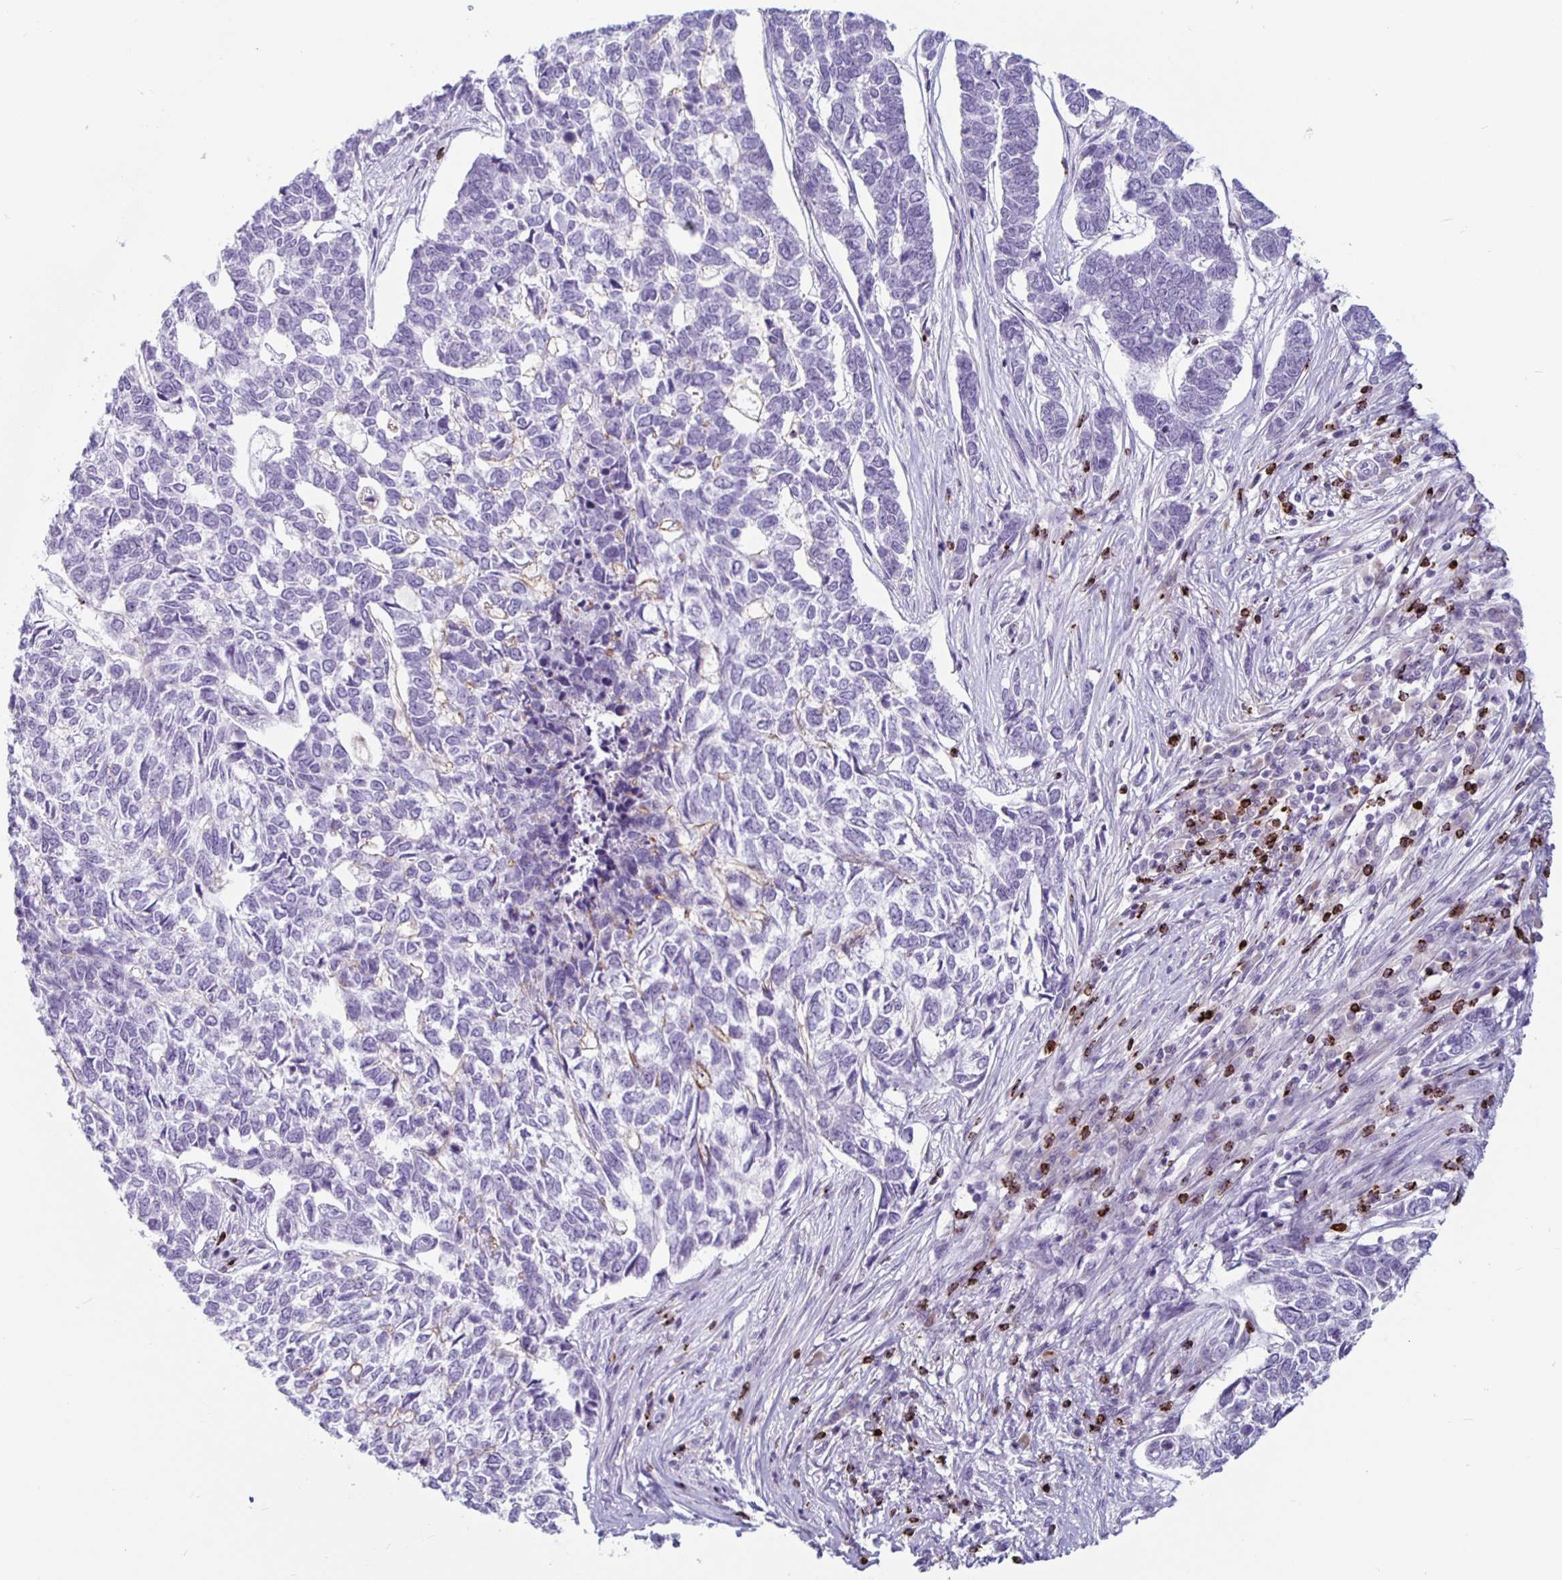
{"staining": {"intensity": "negative", "quantity": "none", "location": "none"}, "tissue": "skin cancer", "cell_type": "Tumor cells", "image_type": "cancer", "snomed": [{"axis": "morphology", "description": "Basal cell carcinoma"}, {"axis": "topography", "description": "Skin"}], "caption": "Immunohistochemical staining of human skin cancer exhibits no significant positivity in tumor cells. Nuclei are stained in blue.", "gene": "GZMK", "patient": {"sex": "female", "age": 65}}